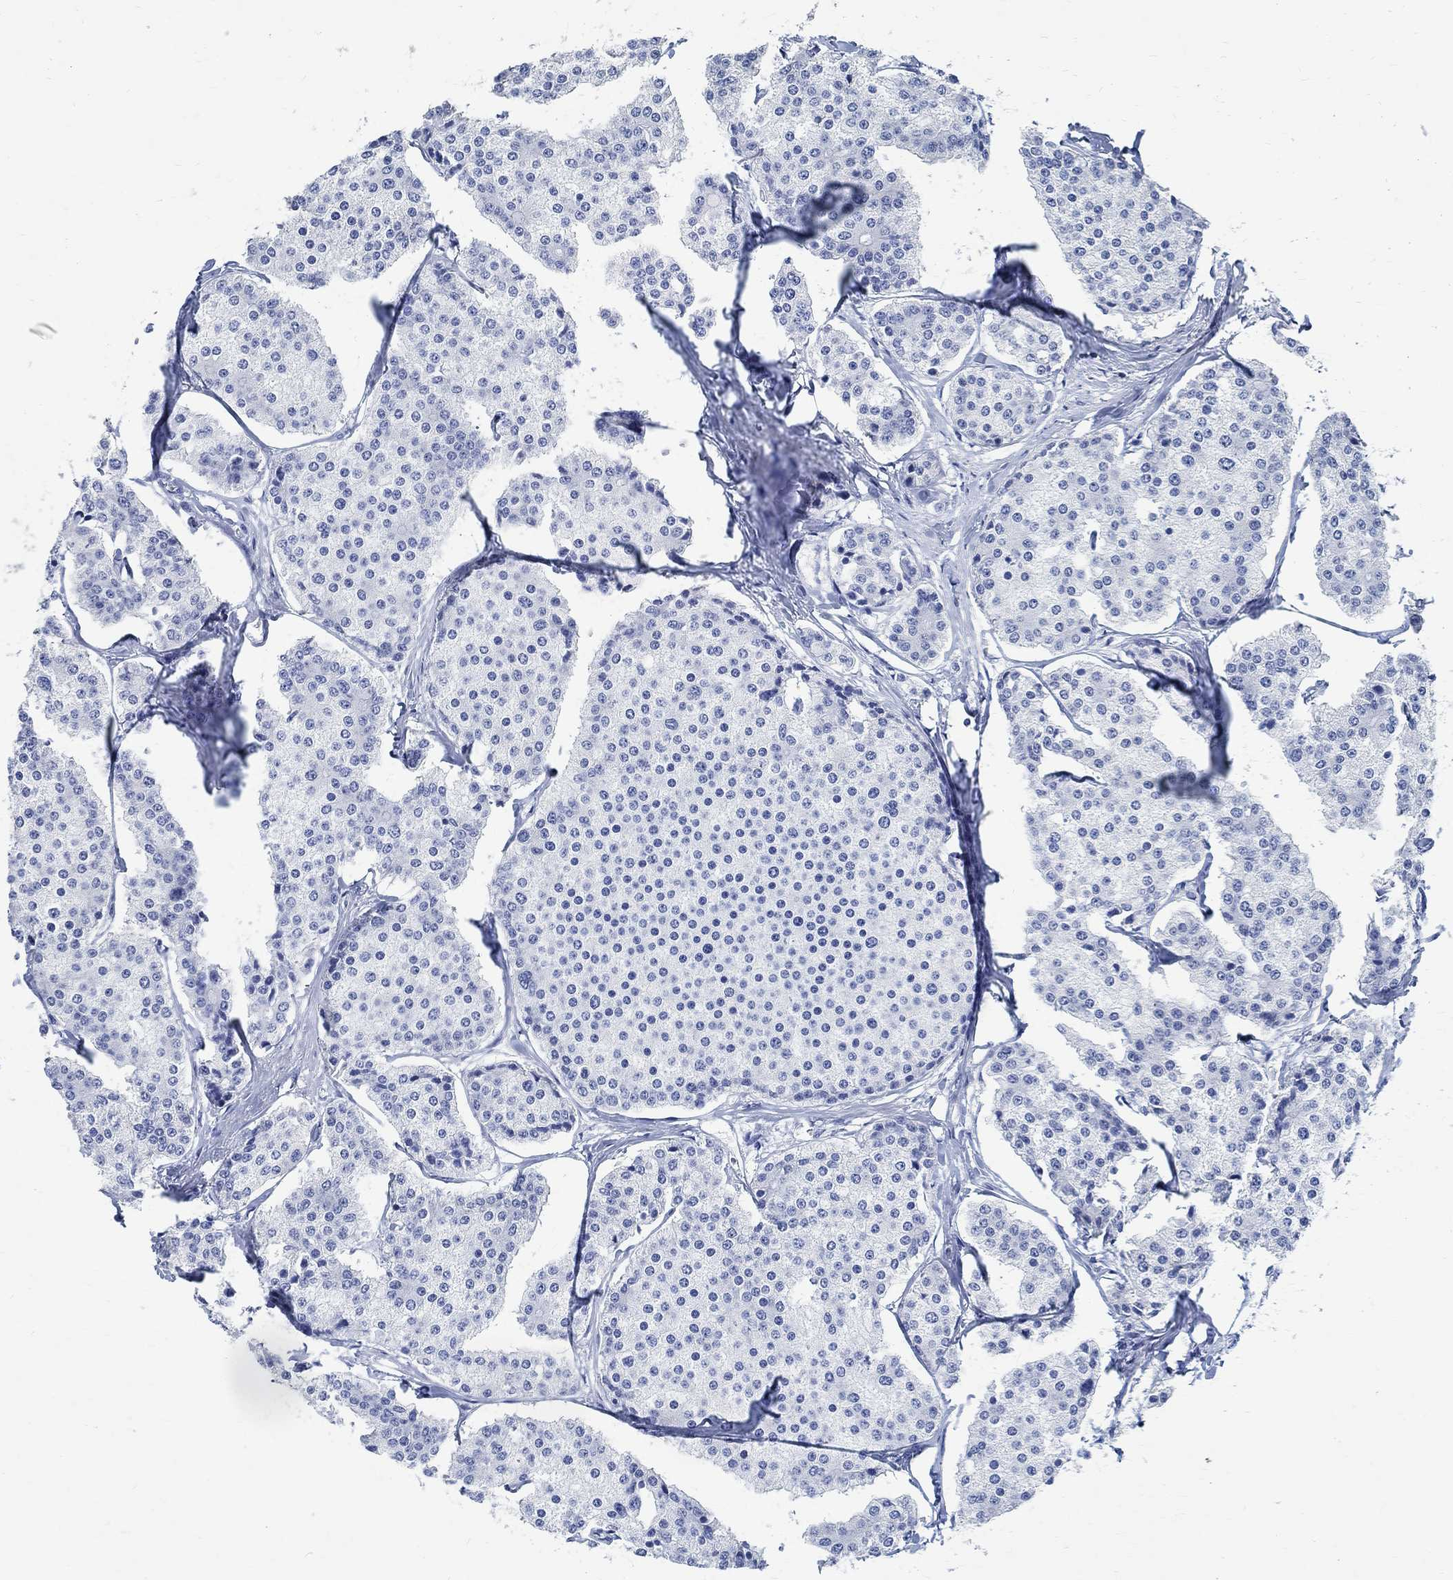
{"staining": {"intensity": "negative", "quantity": "none", "location": "none"}, "tissue": "carcinoid", "cell_type": "Tumor cells", "image_type": "cancer", "snomed": [{"axis": "morphology", "description": "Carcinoid, malignant, NOS"}, {"axis": "topography", "description": "Small intestine"}], "caption": "Immunohistochemistry photomicrograph of neoplastic tissue: human malignant carcinoid stained with DAB demonstrates no significant protein expression in tumor cells. (Stains: DAB immunohistochemistry (IHC) with hematoxylin counter stain, Microscopy: brightfield microscopy at high magnification).", "gene": "TMEM221", "patient": {"sex": "female", "age": 65}}